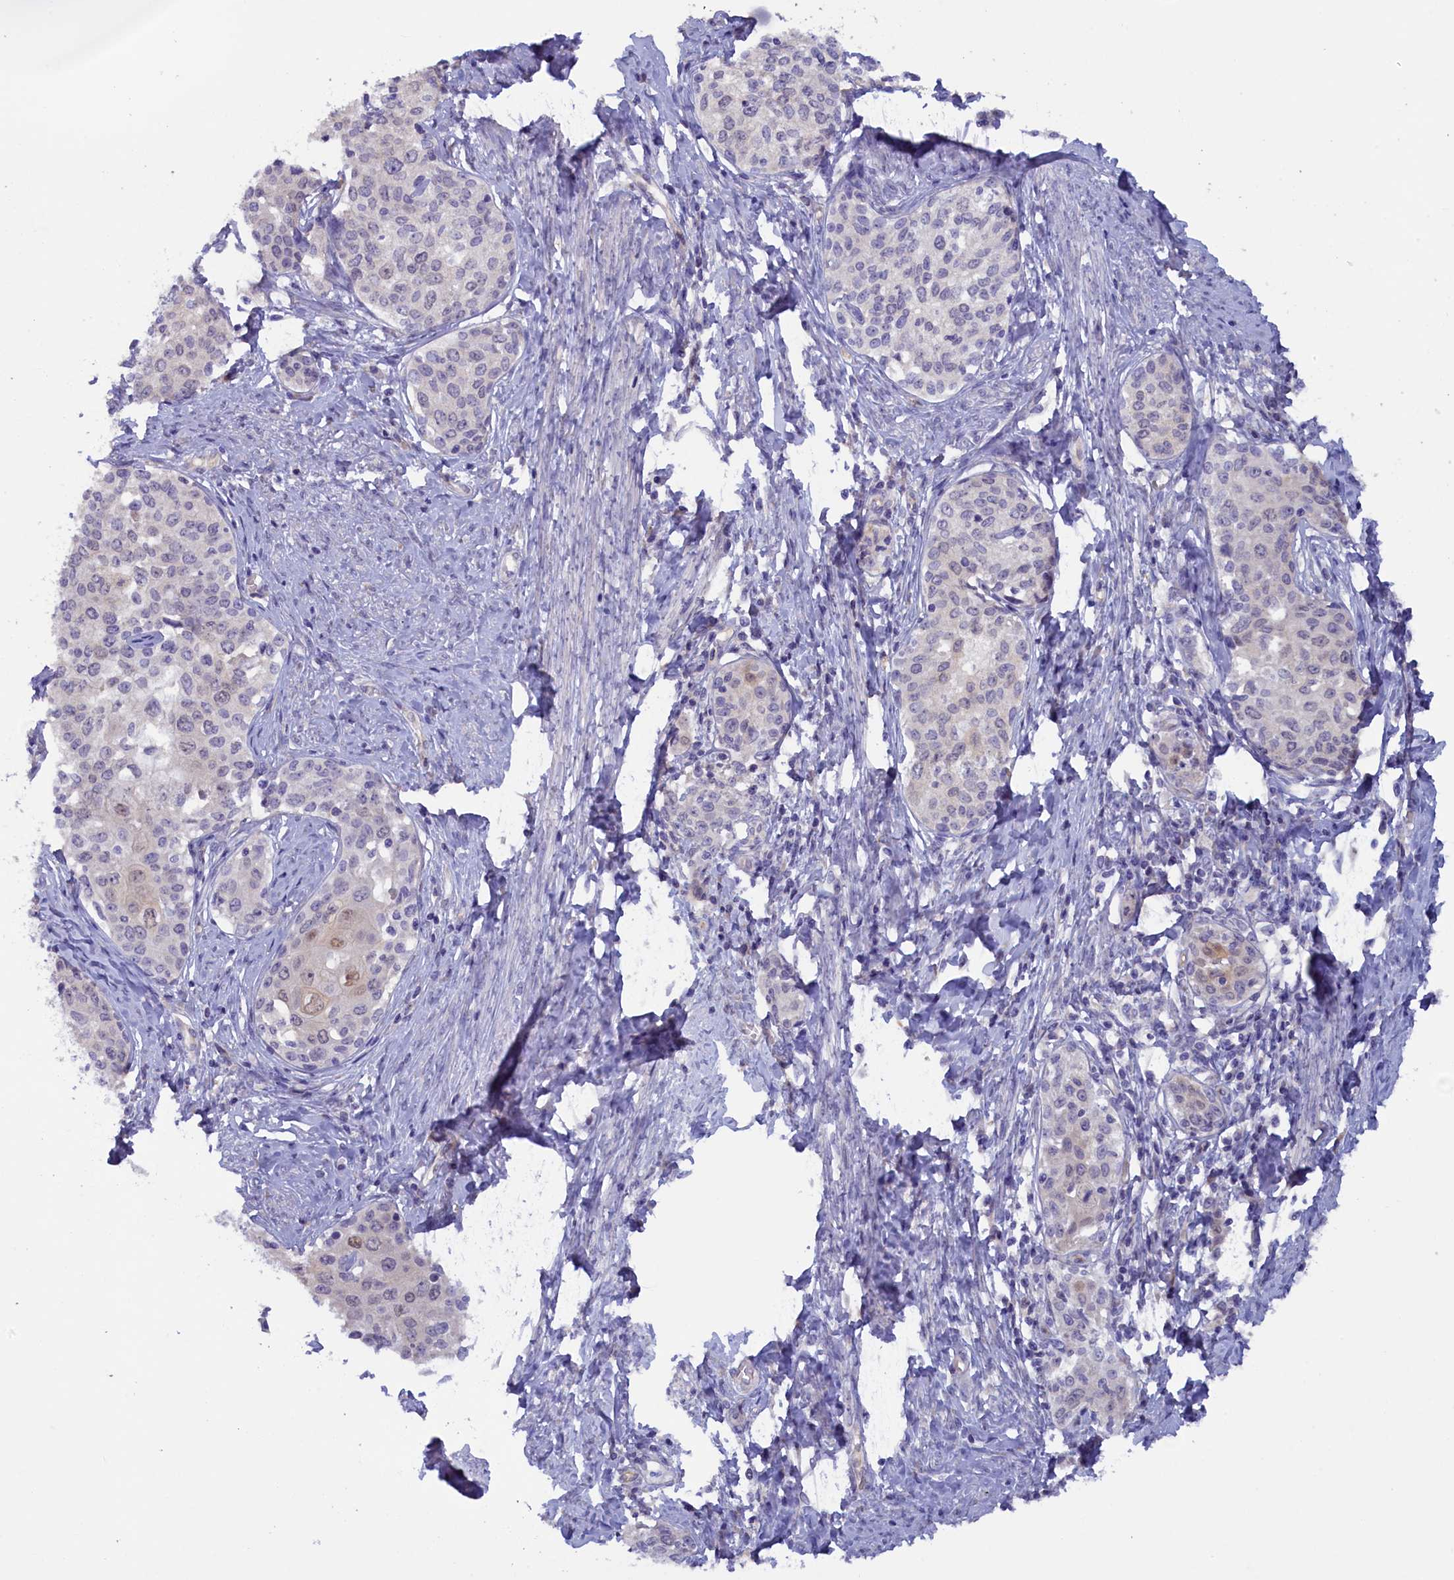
{"staining": {"intensity": "negative", "quantity": "none", "location": "none"}, "tissue": "cervical cancer", "cell_type": "Tumor cells", "image_type": "cancer", "snomed": [{"axis": "morphology", "description": "Squamous cell carcinoma, NOS"}, {"axis": "morphology", "description": "Adenocarcinoma, NOS"}, {"axis": "topography", "description": "Cervix"}], "caption": "Human cervical adenocarcinoma stained for a protein using immunohistochemistry exhibits no staining in tumor cells.", "gene": "ZSWIM4", "patient": {"sex": "female", "age": 52}}